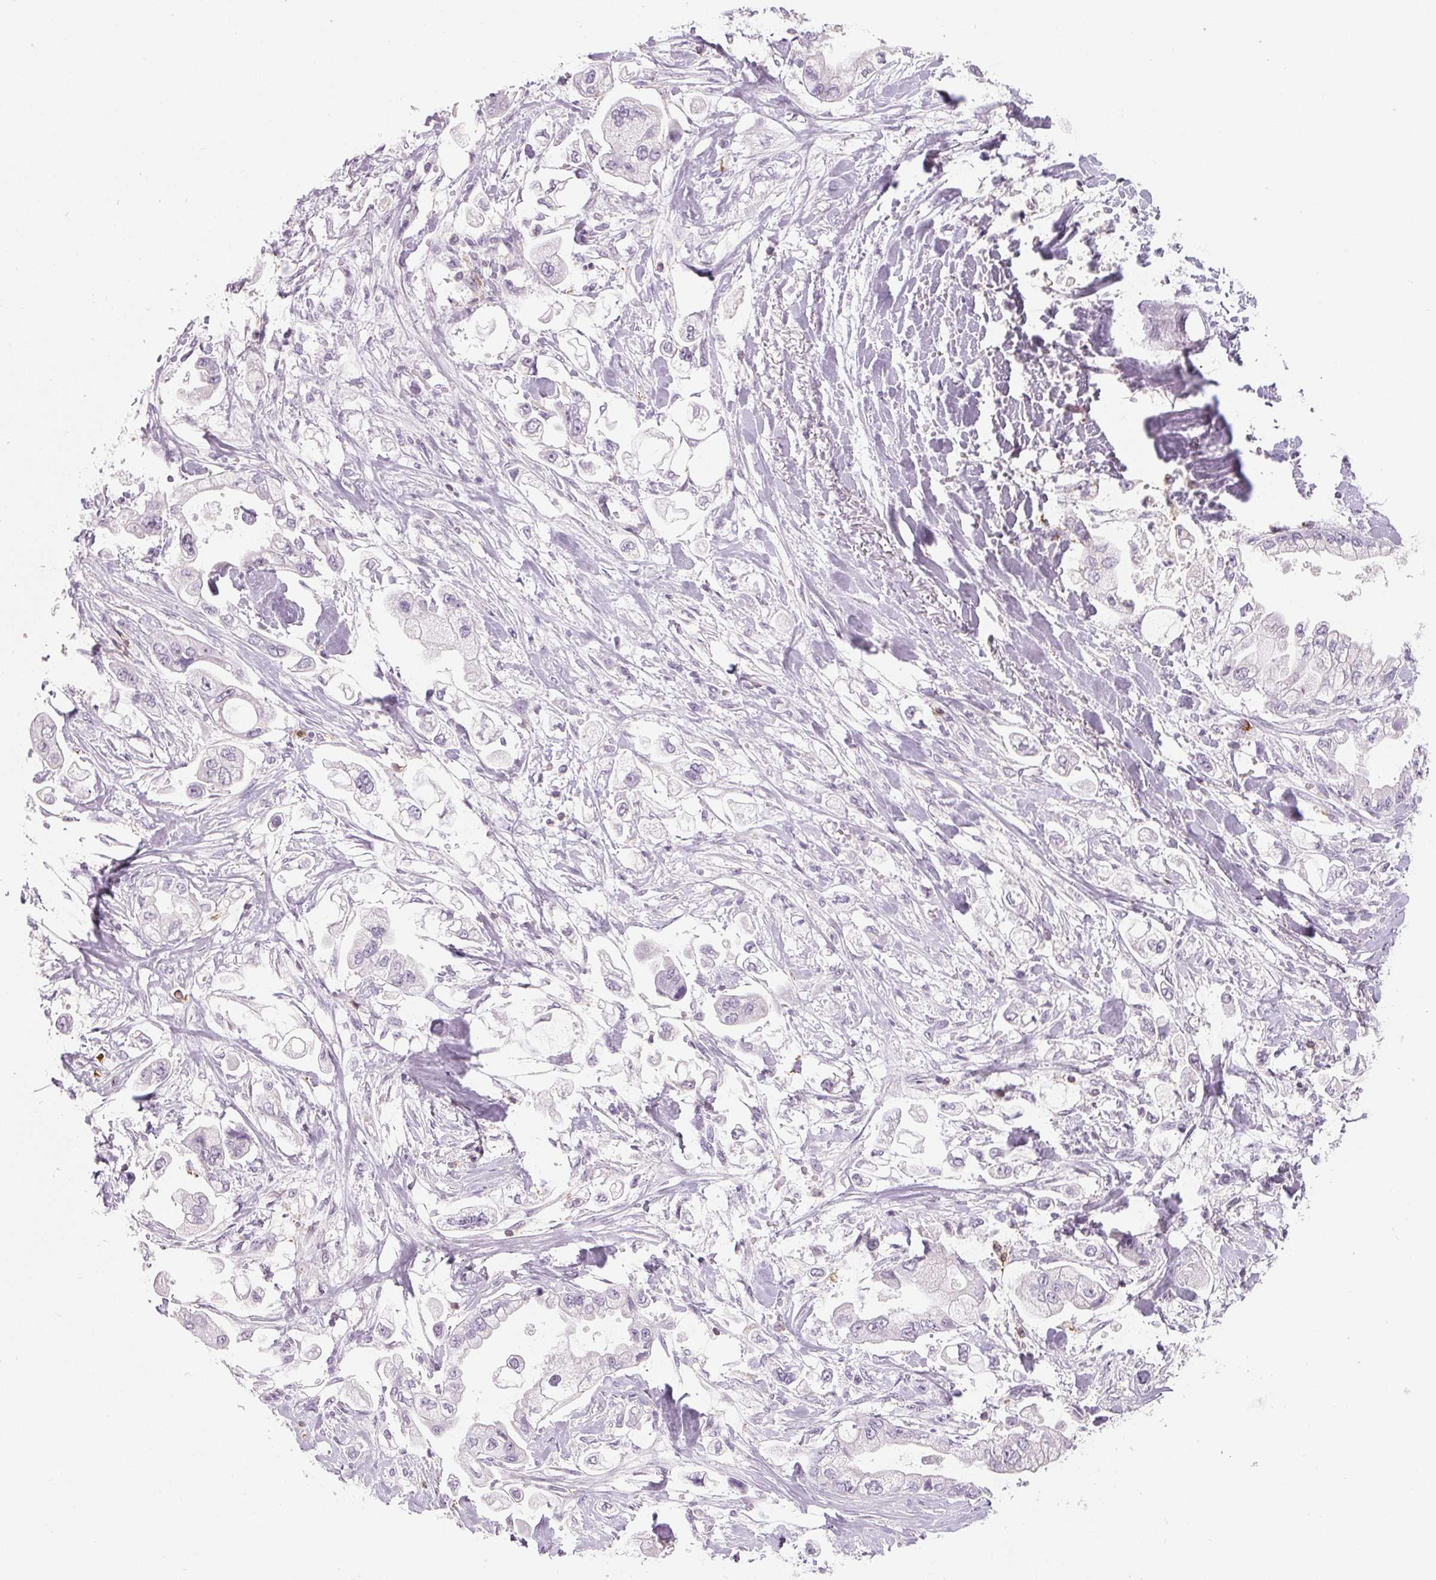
{"staining": {"intensity": "negative", "quantity": "none", "location": "none"}, "tissue": "stomach cancer", "cell_type": "Tumor cells", "image_type": "cancer", "snomed": [{"axis": "morphology", "description": "Adenocarcinoma, NOS"}, {"axis": "topography", "description": "Stomach"}], "caption": "Immunohistochemistry (IHC) histopathology image of neoplastic tissue: stomach cancer stained with DAB (3,3'-diaminobenzidine) exhibits no significant protein expression in tumor cells. (DAB (3,3'-diaminobenzidine) immunohistochemistry, high magnification).", "gene": "CD69", "patient": {"sex": "male", "age": 62}}